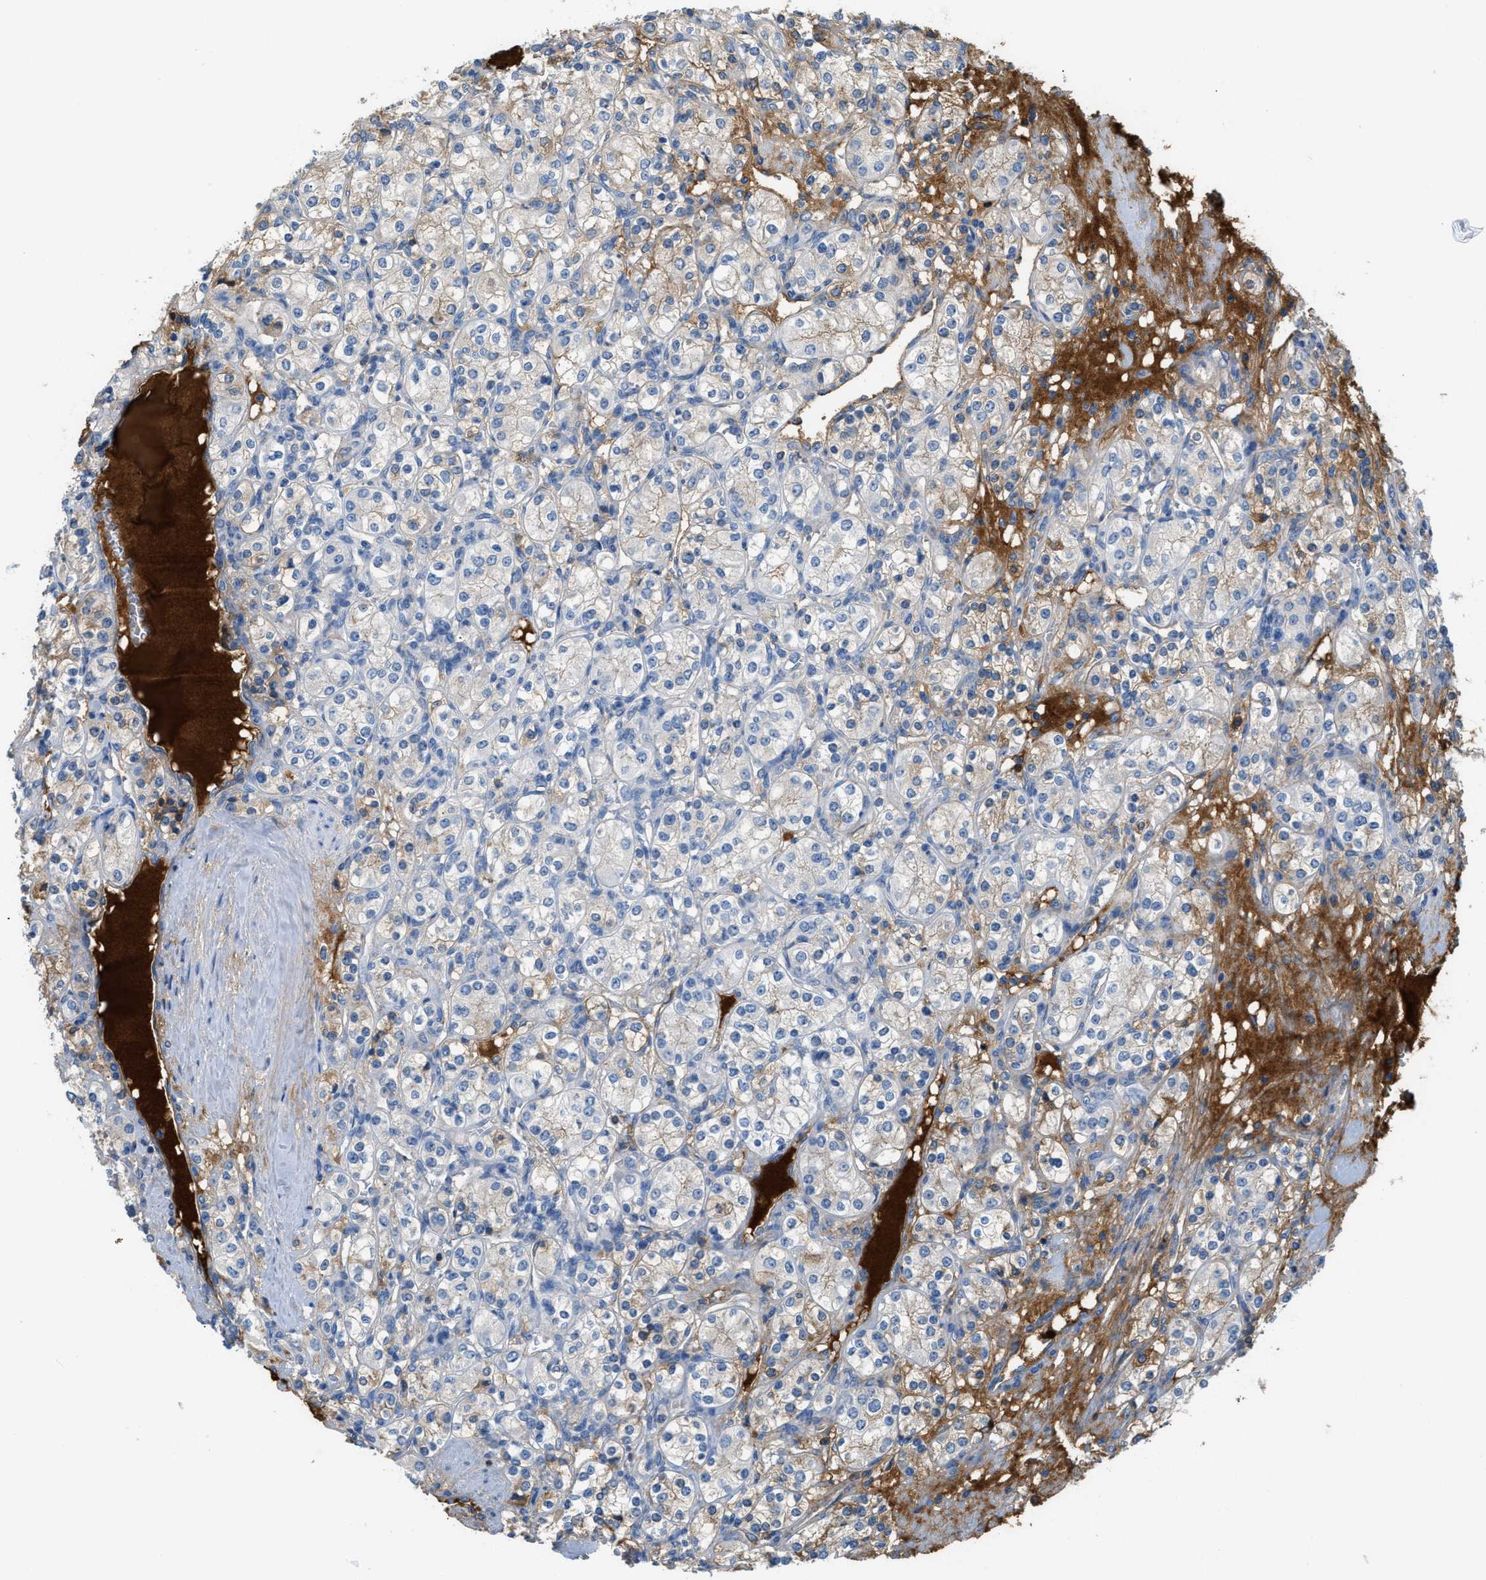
{"staining": {"intensity": "moderate", "quantity": "<25%", "location": "cytoplasmic/membranous"}, "tissue": "renal cancer", "cell_type": "Tumor cells", "image_type": "cancer", "snomed": [{"axis": "morphology", "description": "Adenocarcinoma, NOS"}, {"axis": "topography", "description": "Kidney"}], "caption": "High-magnification brightfield microscopy of renal adenocarcinoma stained with DAB (brown) and counterstained with hematoxylin (blue). tumor cells exhibit moderate cytoplasmic/membranous positivity is present in approximately<25% of cells. The staining was performed using DAB (3,3'-diaminobenzidine) to visualize the protein expression in brown, while the nuclei were stained in blue with hematoxylin (Magnification: 20x).", "gene": "CFI", "patient": {"sex": "male", "age": 77}}